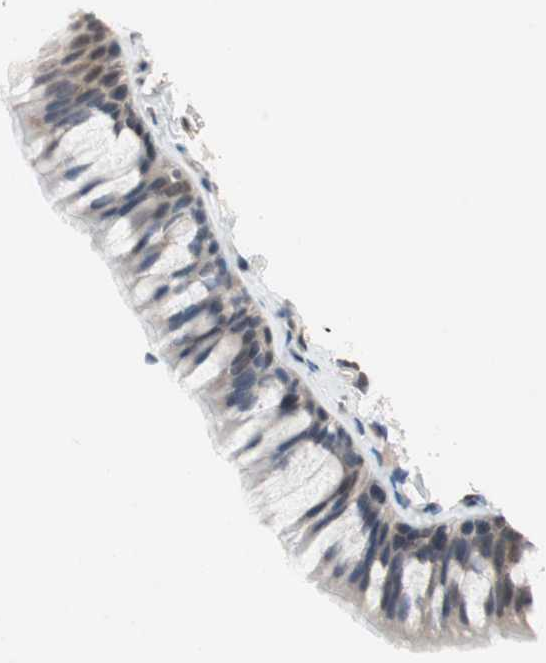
{"staining": {"intensity": "moderate", "quantity": ">75%", "location": "cytoplasmic/membranous"}, "tissue": "bronchus", "cell_type": "Respiratory epithelial cells", "image_type": "normal", "snomed": [{"axis": "morphology", "description": "Normal tissue, NOS"}, {"axis": "topography", "description": "Bronchus"}], "caption": "An IHC image of benign tissue is shown. Protein staining in brown shows moderate cytoplasmic/membranous positivity in bronchus within respiratory epithelial cells. The protein is stained brown, and the nuclei are stained in blue (DAB IHC with brightfield microscopy, high magnification).", "gene": "GART", "patient": {"sex": "female", "age": 73}}